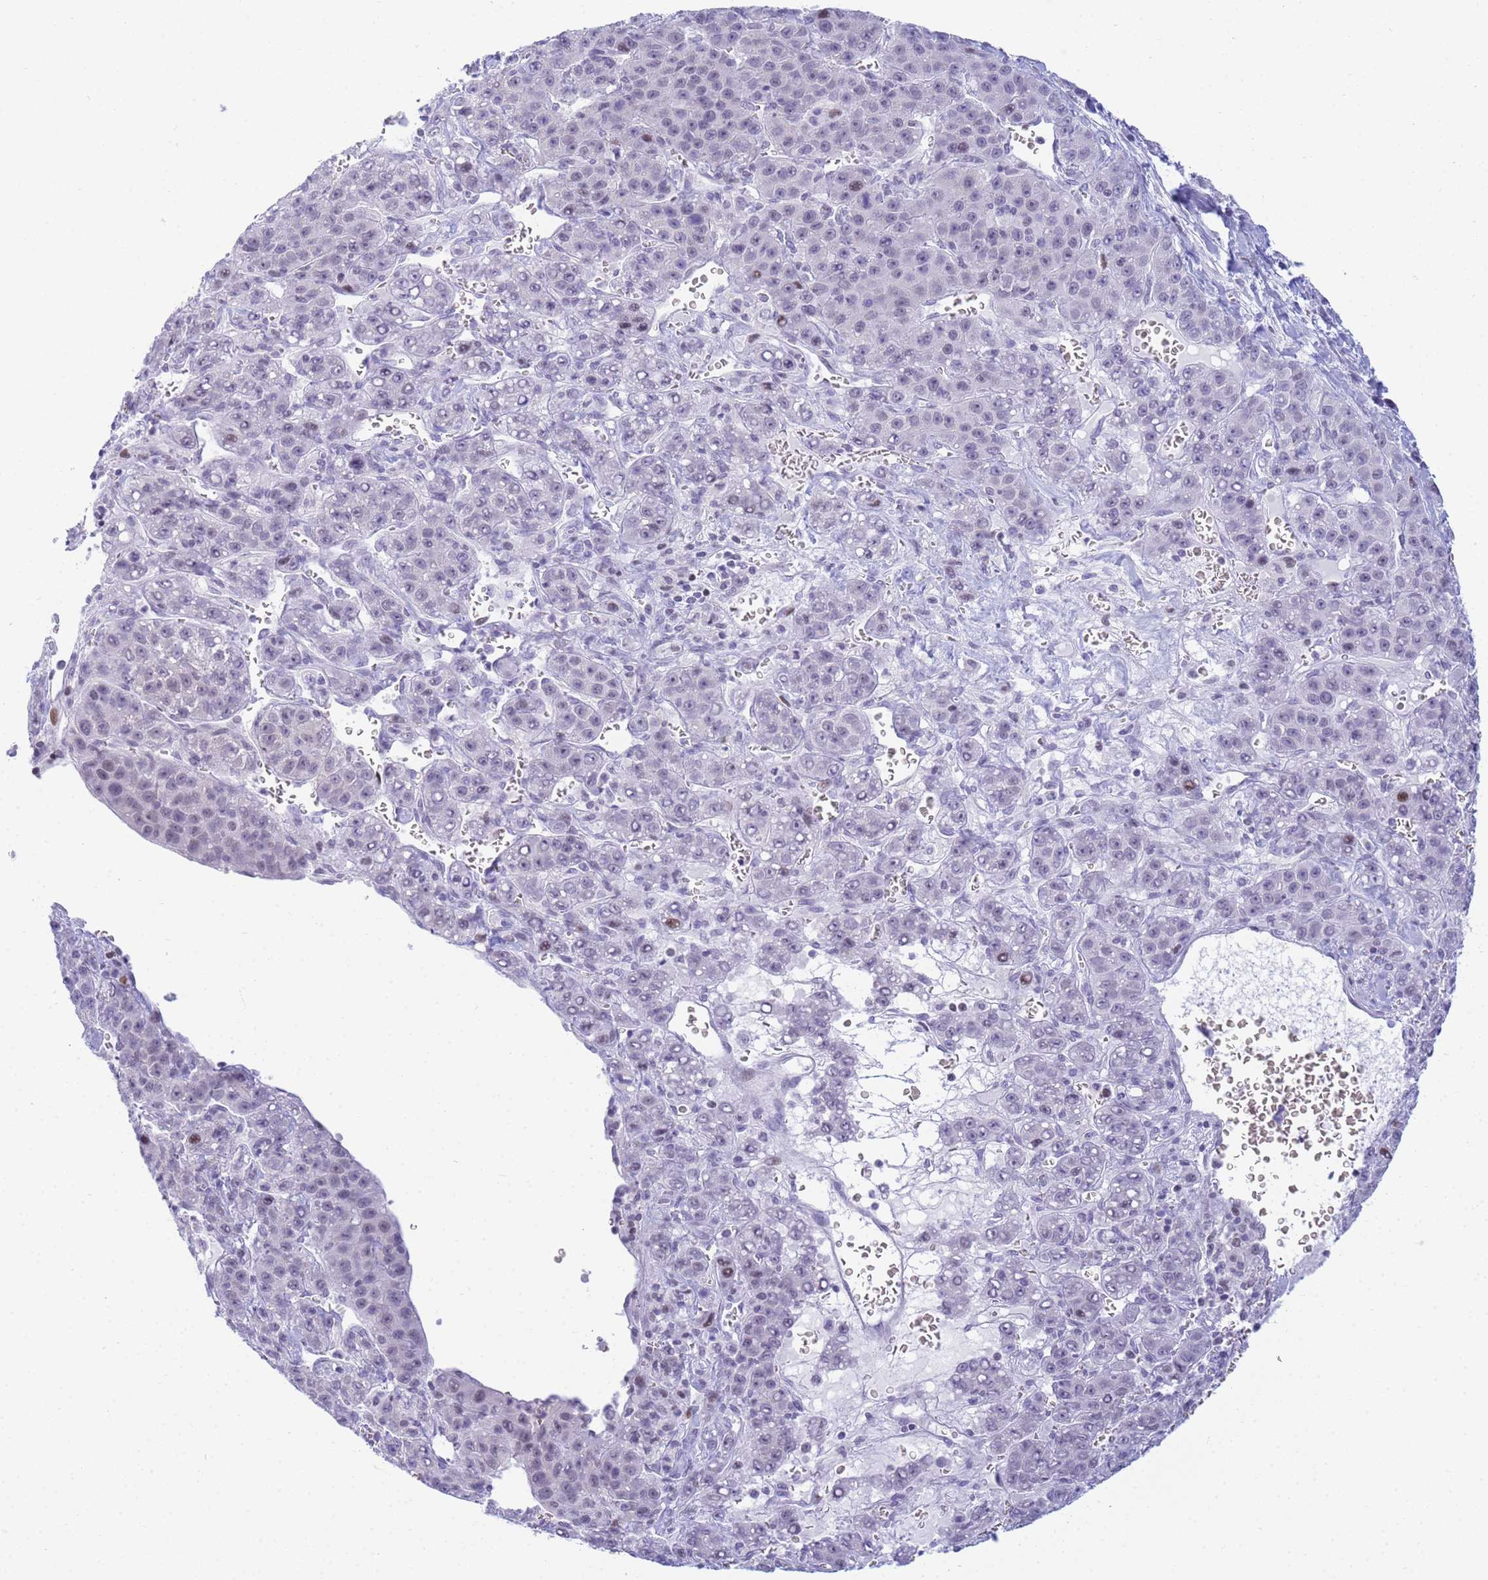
{"staining": {"intensity": "negative", "quantity": "none", "location": "none"}, "tissue": "liver cancer", "cell_type": "Tumor cells", "image_type": "cancer", "snomed": [{"axis": "morphology", "description": "Carcinoma, Hepatocellular, NOS"}, {"axis": "topography", "description": "Liver"}], "caption": "This is an immunohistochemistry (IHC) micrograph of human liver cancer. There is no staining in tumor cells.", "gene": "SNX20", "patient": {"sex": "female", "age": 53}}